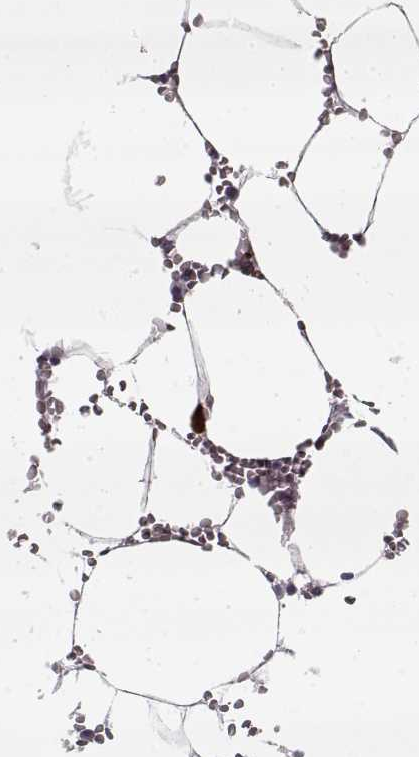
{"staining": {"intensity": "strong", "quantity": "<25%", "location": "cytoplasmic/membranous"}, "tissue": "bone marrow", "cell_type": "Hematopoietic cells", "image_type": "normal", "snomed": [{"axis": "morphology", "description": "Normal tissue, NOS"}, {"axis": "topography", "description": "Bone marrow"}], "caption": "Strong cytoplasmic/membranous protein staining is present in approximately <25% of hematopoietic cells in bone marrow.", "gene": "GAD2", "patient": {"sex": "female", "age": 52}}